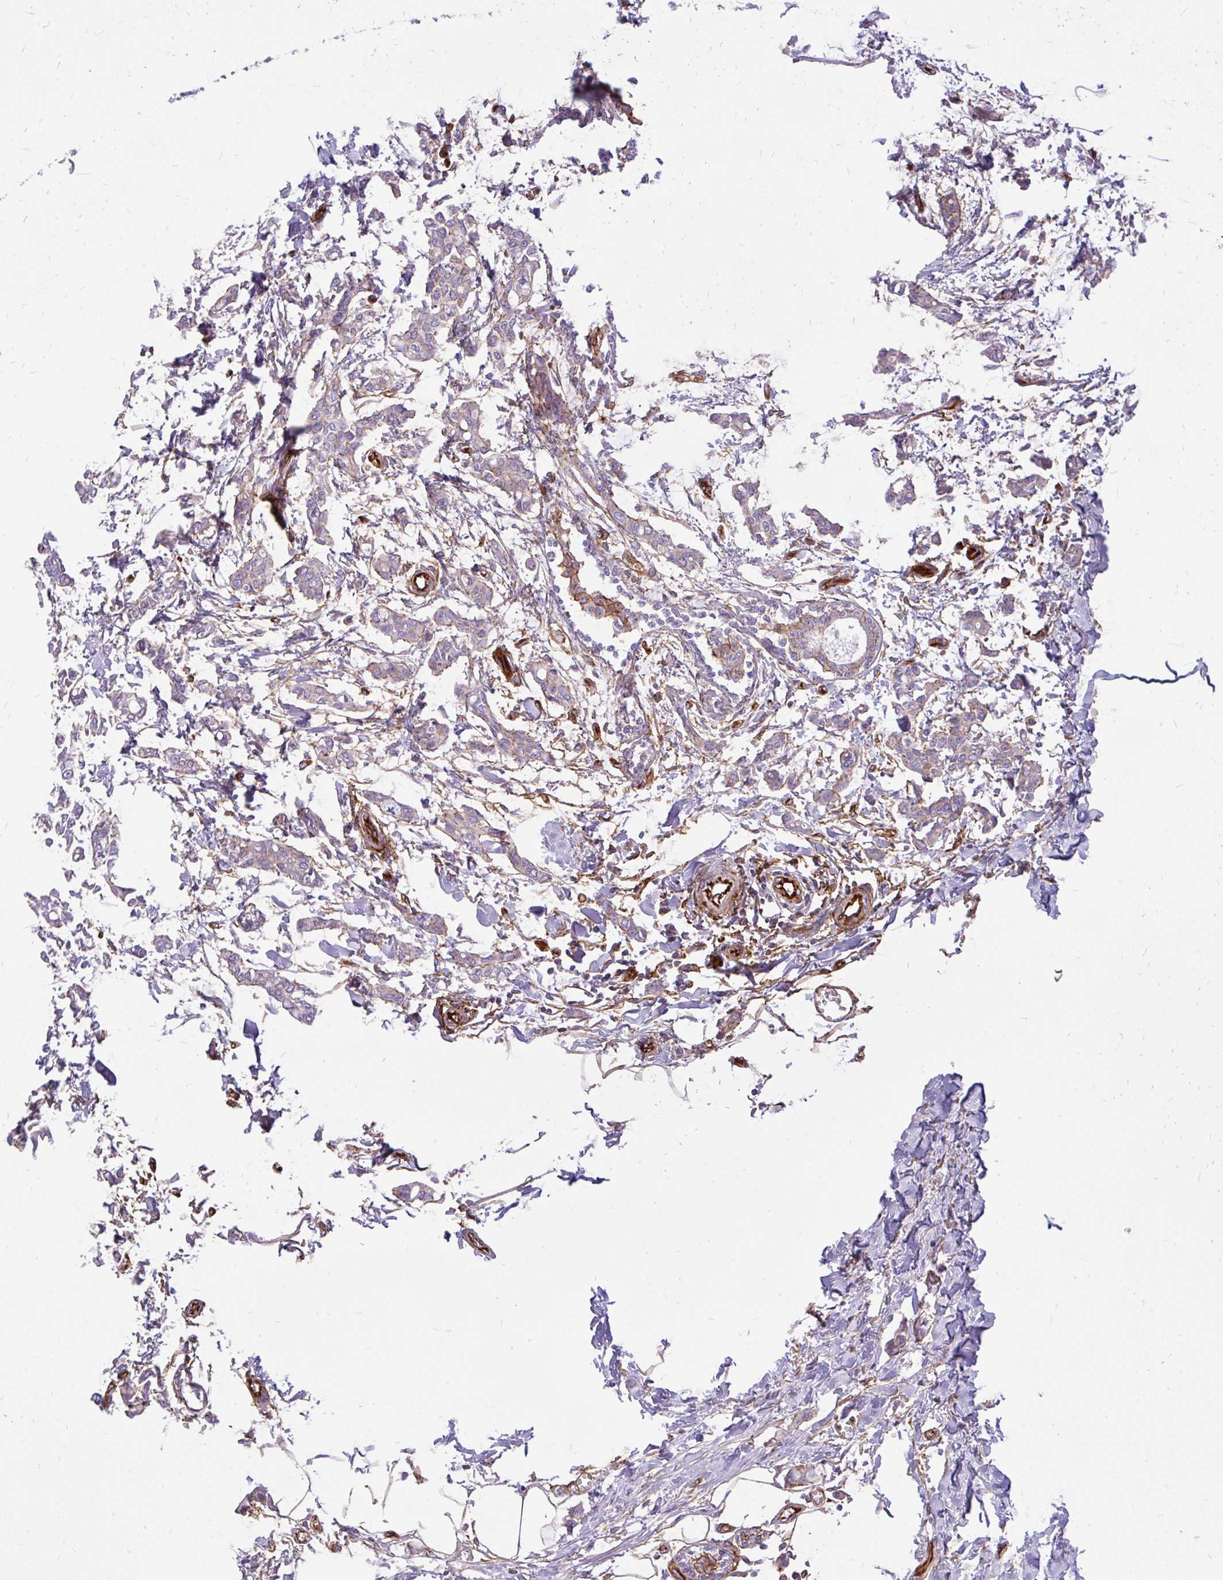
{"staining": {"intensity": "moderate", "quantity": "<25%", "location": "cytoplasmic/membranous"}, "tissue": "breast cancer", "cell_type": "Tumor cells", "image_type": "cancer", "snomed": [{"axis": "morphology", "description": "Duct carcinoma"}, {"axis": "topography", "description": "Breast"}], "caption": "Human breast cancer (infiltrating ductal carcinoma) stained for a protein (brown) demonstrates moderate cytoplasmic/membranous positive positivity in approximately <25% of tumor cells.", "gene": "MAP1LC3B", "patient": {"sex": "female", "age": 41}}